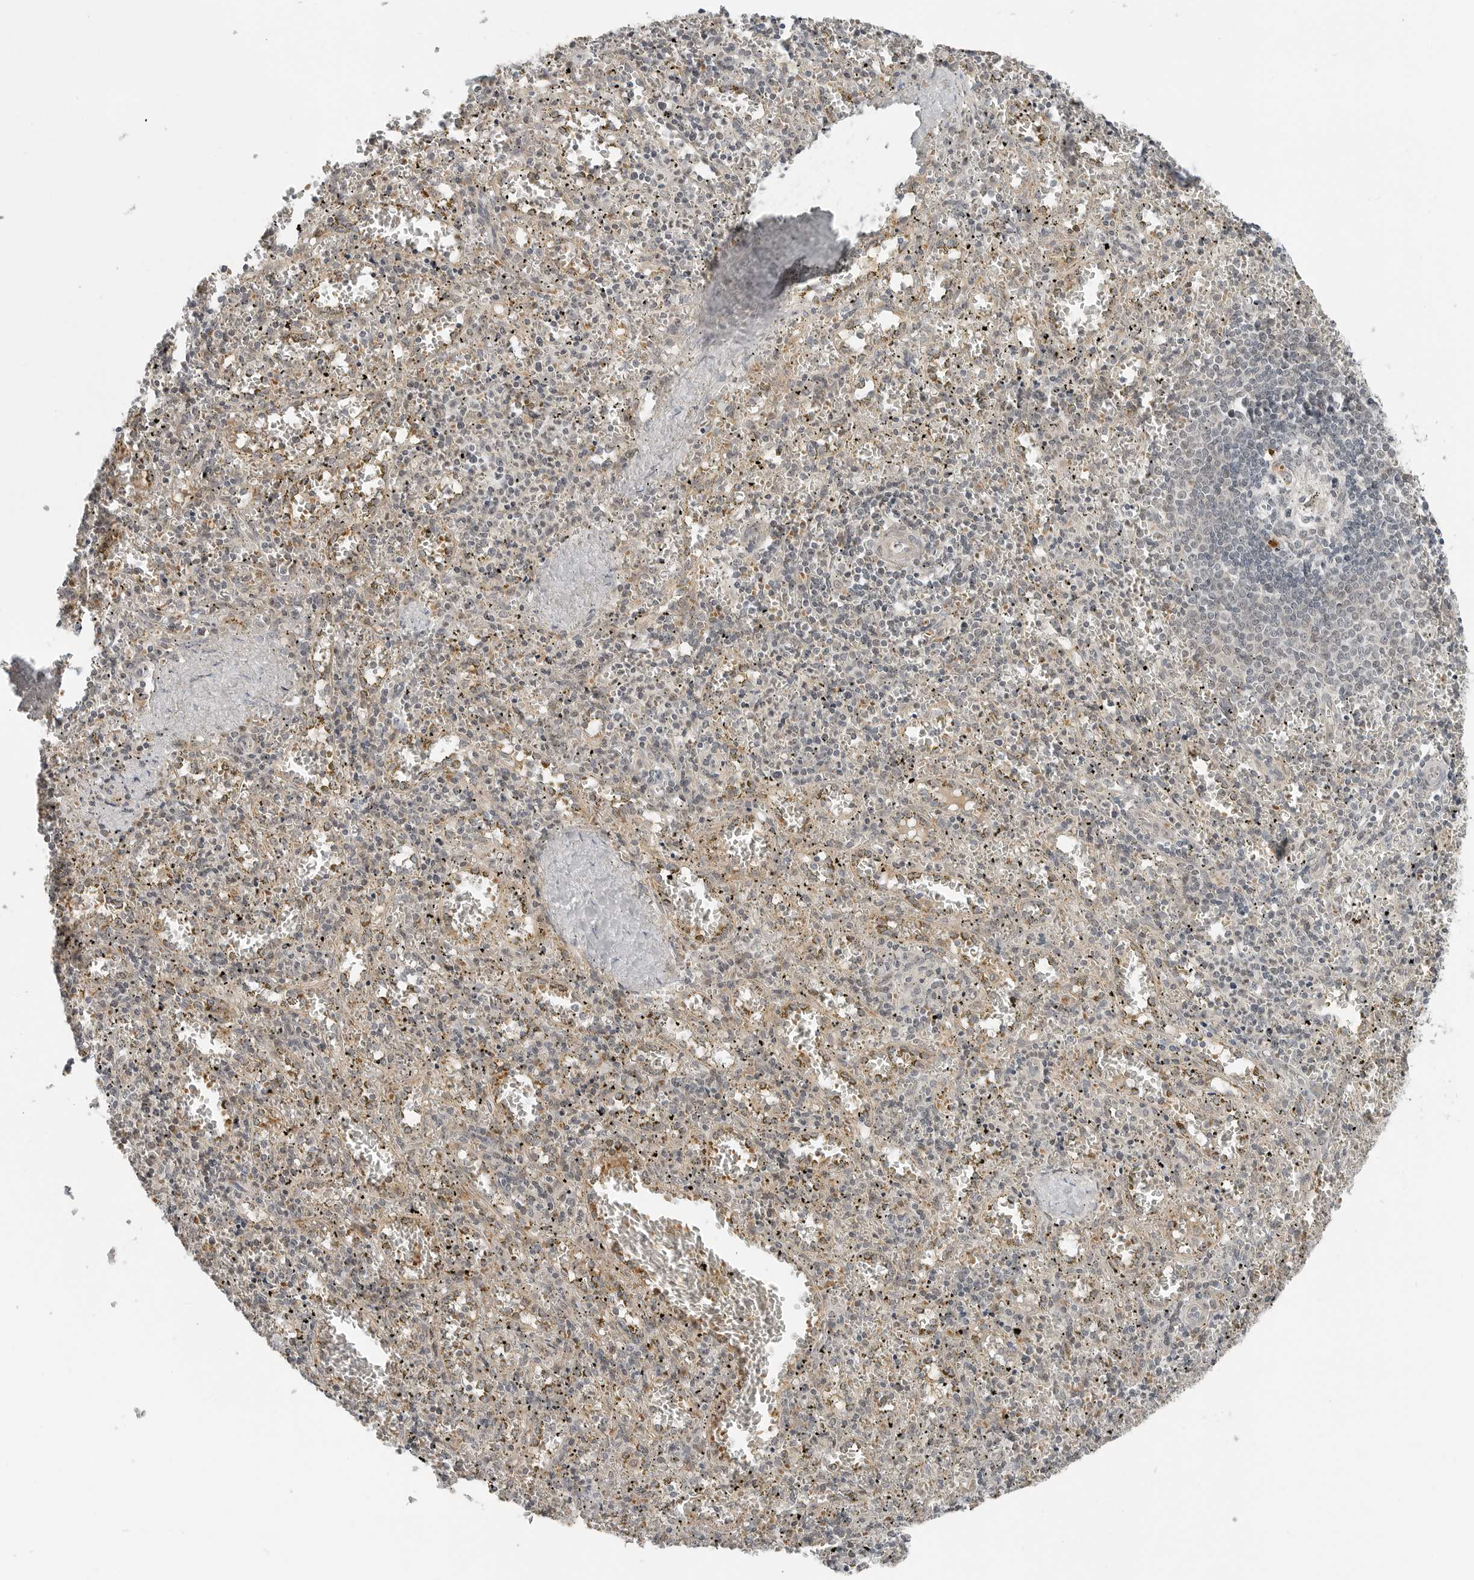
{"staining": {"intensity": "negative", "quantity": "none", "location": "none"}, "tissue": "spleen", "cell_type": "Cells in red pulp", "image_type": "normal", "snomed": [{"axis": "morphology", "description": "Normal tissue, NOS"}, {"axis": "topography", "description": "Spleen"}], "caption": "An image of spleen stained for a protein displays no brown staining in cells in red pulp. (Brightfield microscopy of DAB (3,3'-diaminobenzidine) immunohistochemistry (IHC) at high magnification).", "gene": "FCRLB", "patient": {"sex": "male", "age": 11}}